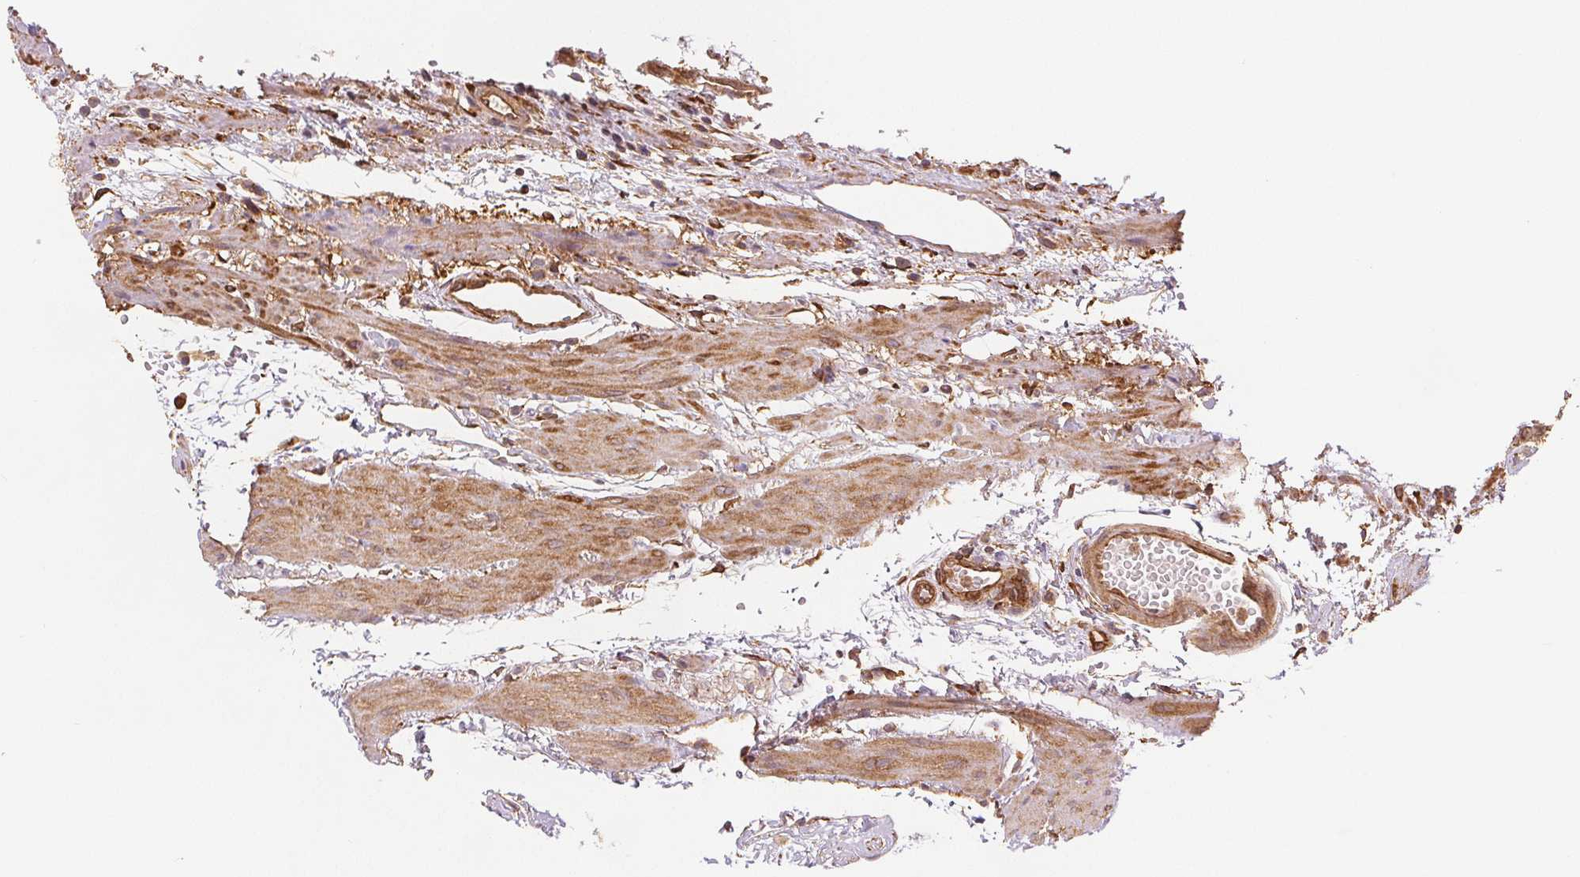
{"staining": {"intensity": "moderate", "quantity": ">75%", "location": "cytoplasmic/membranous"}, "tissue": "stomach", "cell_type": "Glandular cells", "image_type": "normal", "snomed": [{"axis": "morphology", "description": "Normal tissue, NOS"}, {"axis": "topography", "description": "Smooth muscle"}, {"axis": "topography", "description": "Stomach"}], "caption": "Immunohistochemical staining of normal human stomach demonstrates >75% levels of moderate cytoplasmic/membranous protein staining in about >75% of glandular cells.", "gene": "DIAPH2", "patient": {"sex": "male", "age": 70}}